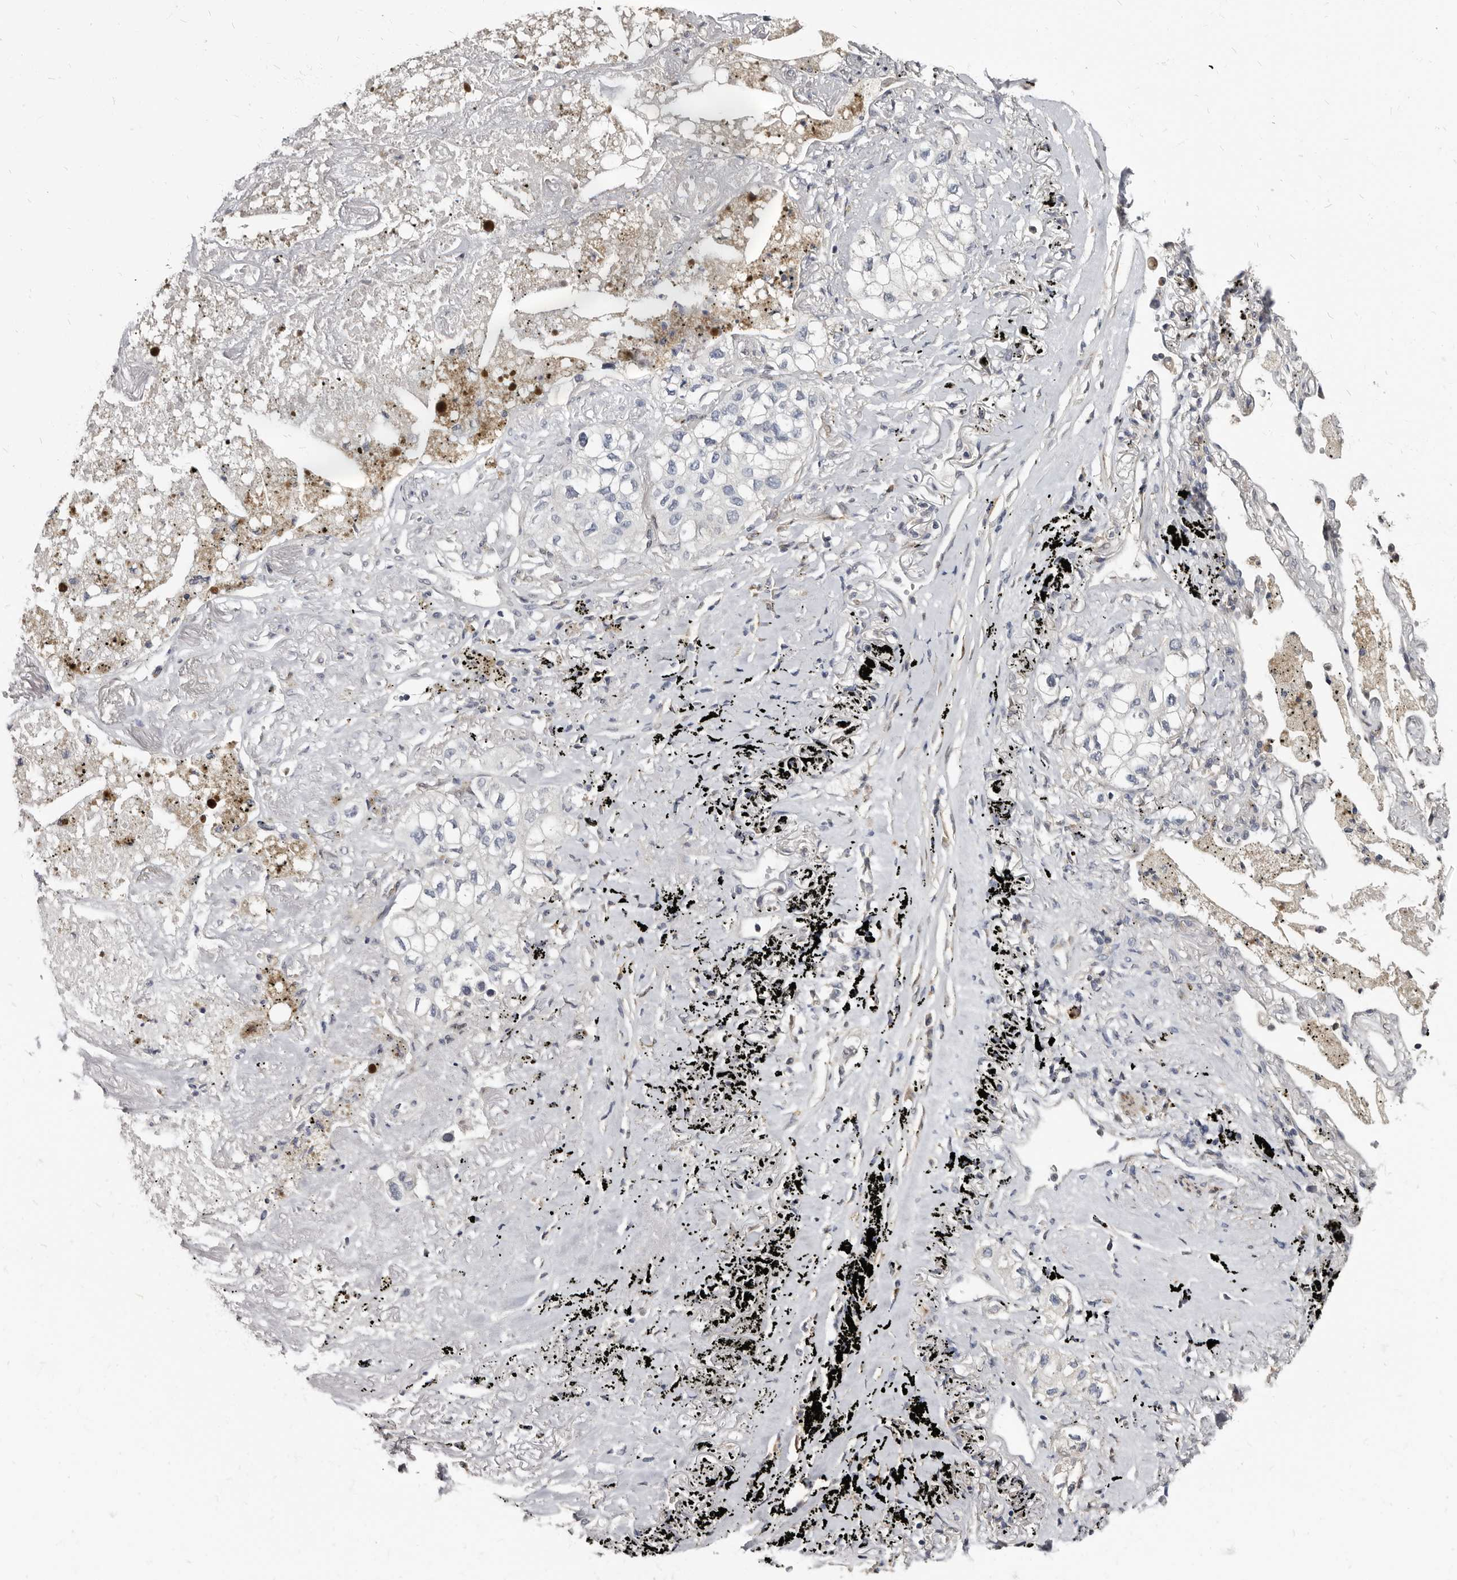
{"staining": {"intensity": "negative", "quantity": "none", "location": "none"}, "tissue": "lung cancer", "cell_type": "Tumor cells", "image_type": "cancer", "snomed": [{"axis": "morphology", "description": "Adenocarcinoma, NOS"}, {"axis": "topography", "description": "Lung"}], "caption": "IHC micrograph of neoplastic tissue: adenocarcinoma (lung) stained with DAB demonstrates no significant protein expression in tumor cells. (Brightfield microscopy of DAB immunohistochemistry at high magnification).", "gene": "MRGPRF", "patient": {"sex": "male", "age": 63}}